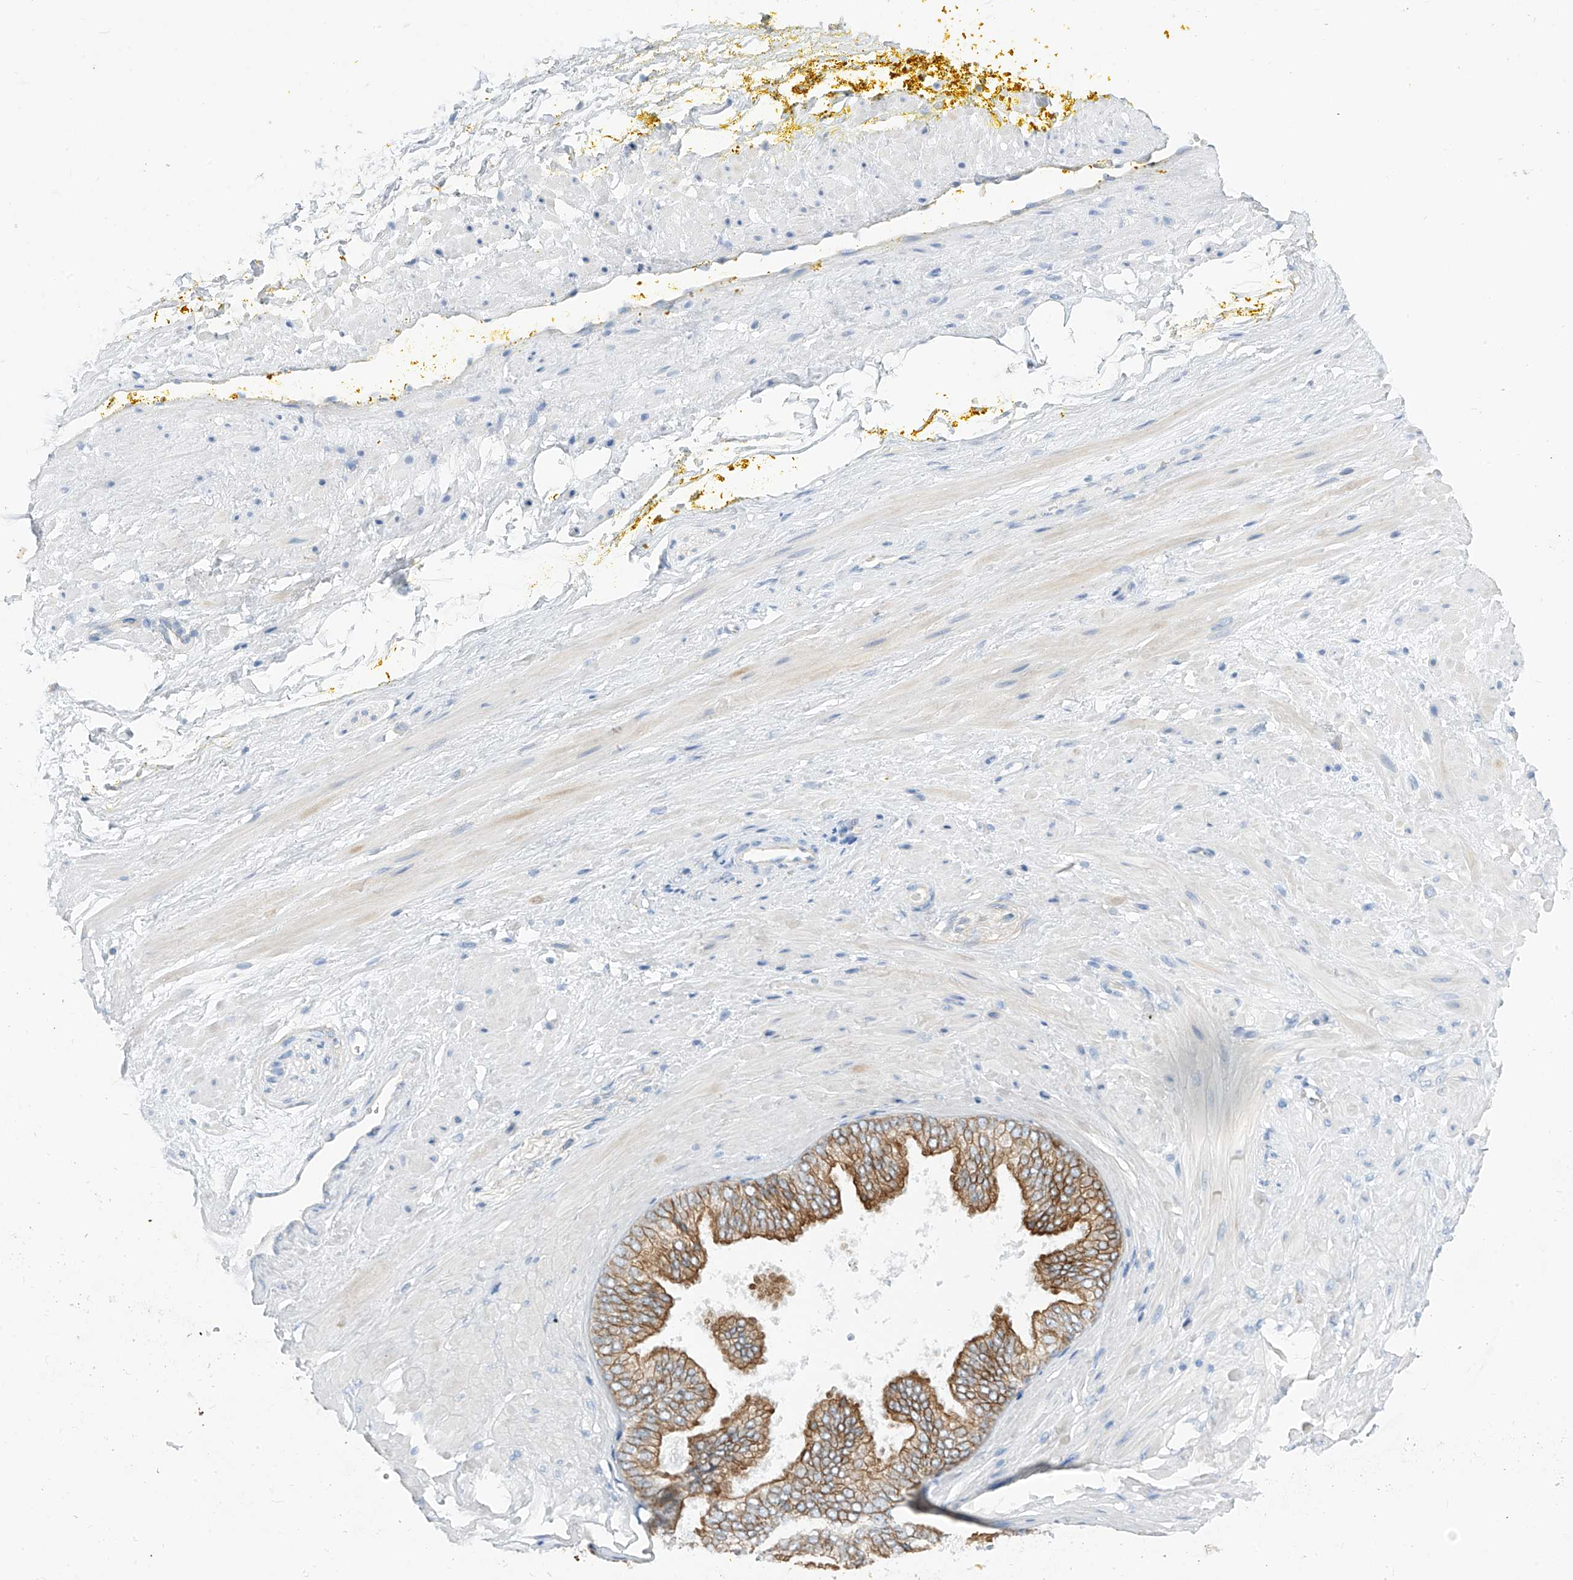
{"staining": {"intensity": "negative", "quantity": "none", "location": "none"}, "tissue": "adipose tissue", "cell_type": "Adipocytes", "image_type": "normal", "snomed": [{"axis": "morphology", "description": "Normal tissue, NOS"}, {"axis": "morphology", "description": "Adenocarcinoma, Low grade"}, {"axis": "topography", "description": "Prostate"}, {"axis": "topography", "description": "Peripheral nerve tissue"}], "caption": "This is an immunohistochemistry (IHC) photomicrograph of normal human adipose tissue. There is no staining in adipocytes.", "gene": "PIK3C2B", "patient": {"sex": "male", "age": 63}}